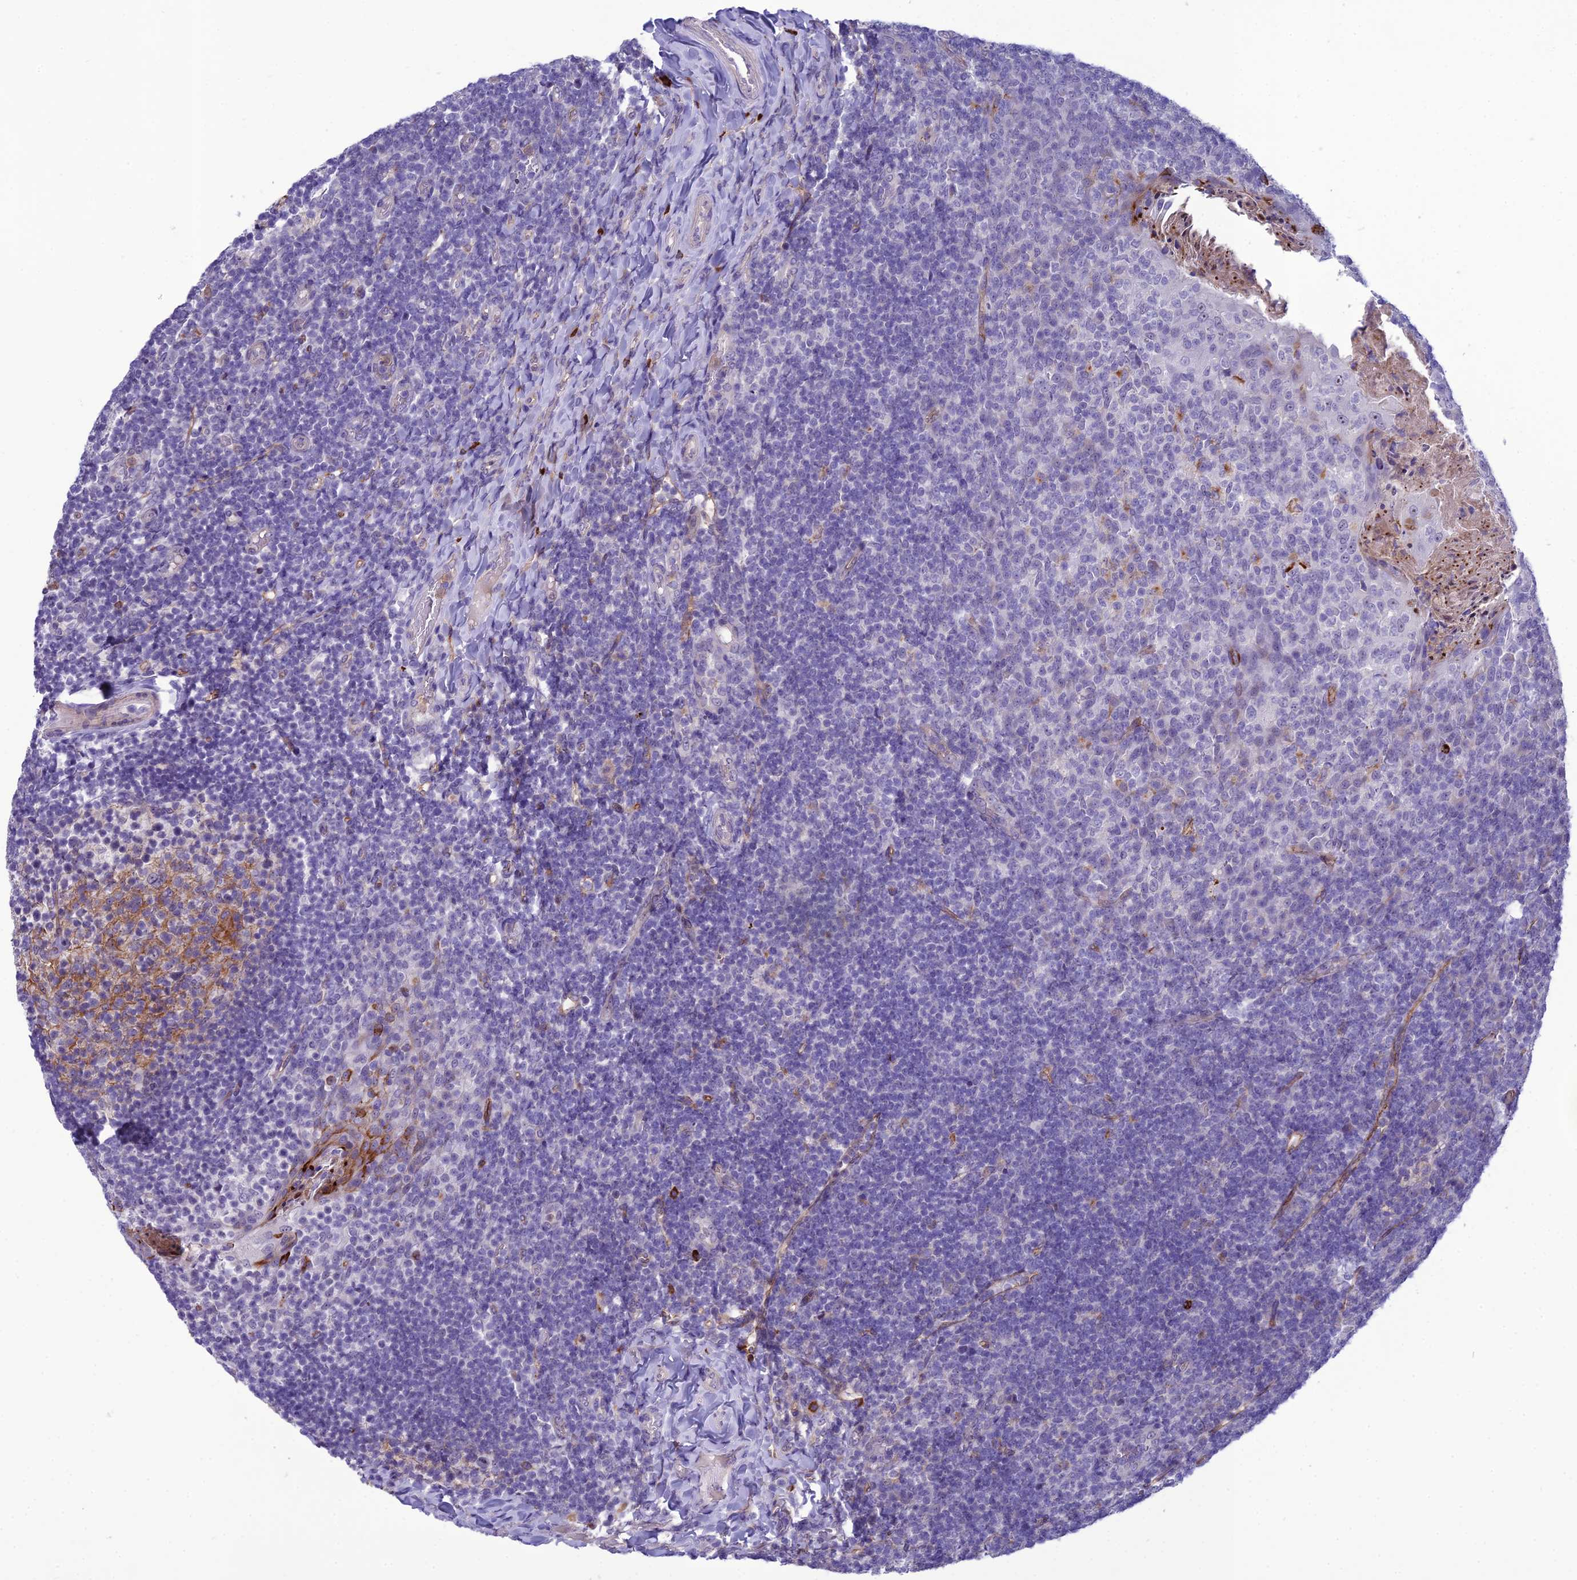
{"staining": {"intensity": "negative", "quantity": "none", "location": "none"}, "tissue": "tonsil", "cell_type": "Germinal center cells", "image_type": "normal", "snomed": [{"axis": "morphology", "description": "Normal tissue, NOS"}, {"axis": "topography", "description": "Tonsil"}], "caption": "Germinal center cells show no significant expression in unremarkable tonsil. Nuclei are stained in blue.", "gene": "BBS7", "patient": {"sex": "female", "age": 10}}